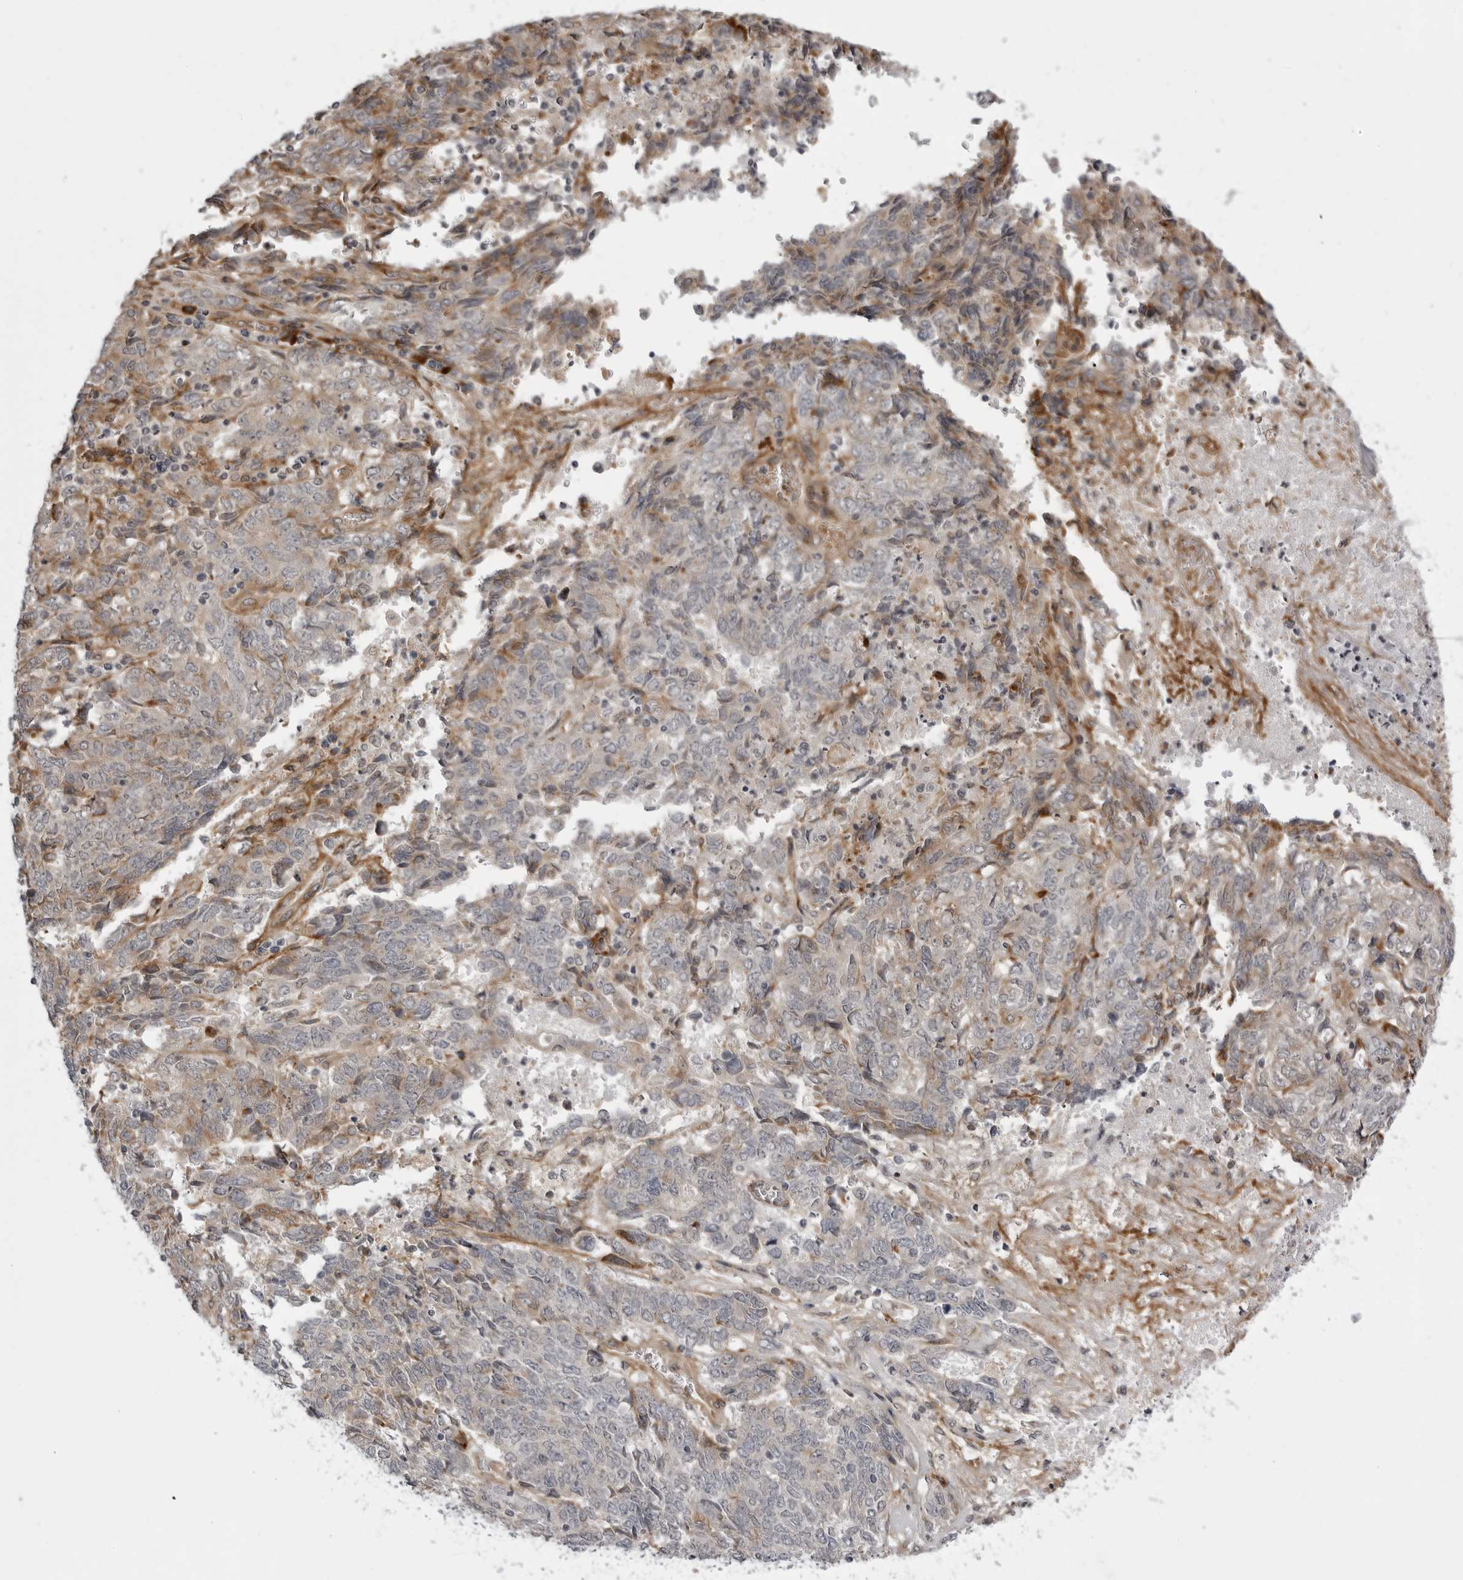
{"staining": {"intensity": "weak", "quantity": "<25%", "location": "cytoplasmic/membranous"}, "tissue": "endometrial cancer", "cell_type": "Tumor cells", "image_type": "cancer", "snomed": [{"axis": "morphology", "description": "Adenocarcinoma, NOS"}, {"axis": "topography", "description": "Endometrium"}], "caption": "An IHC micrograph of adenocarcinoma (endometrial) is shown. There is no staining in tumor cells of adenocarcinoma (endometrial).", "gene": "ARL5A", "patient": {"sex": "female", "age": 80}}